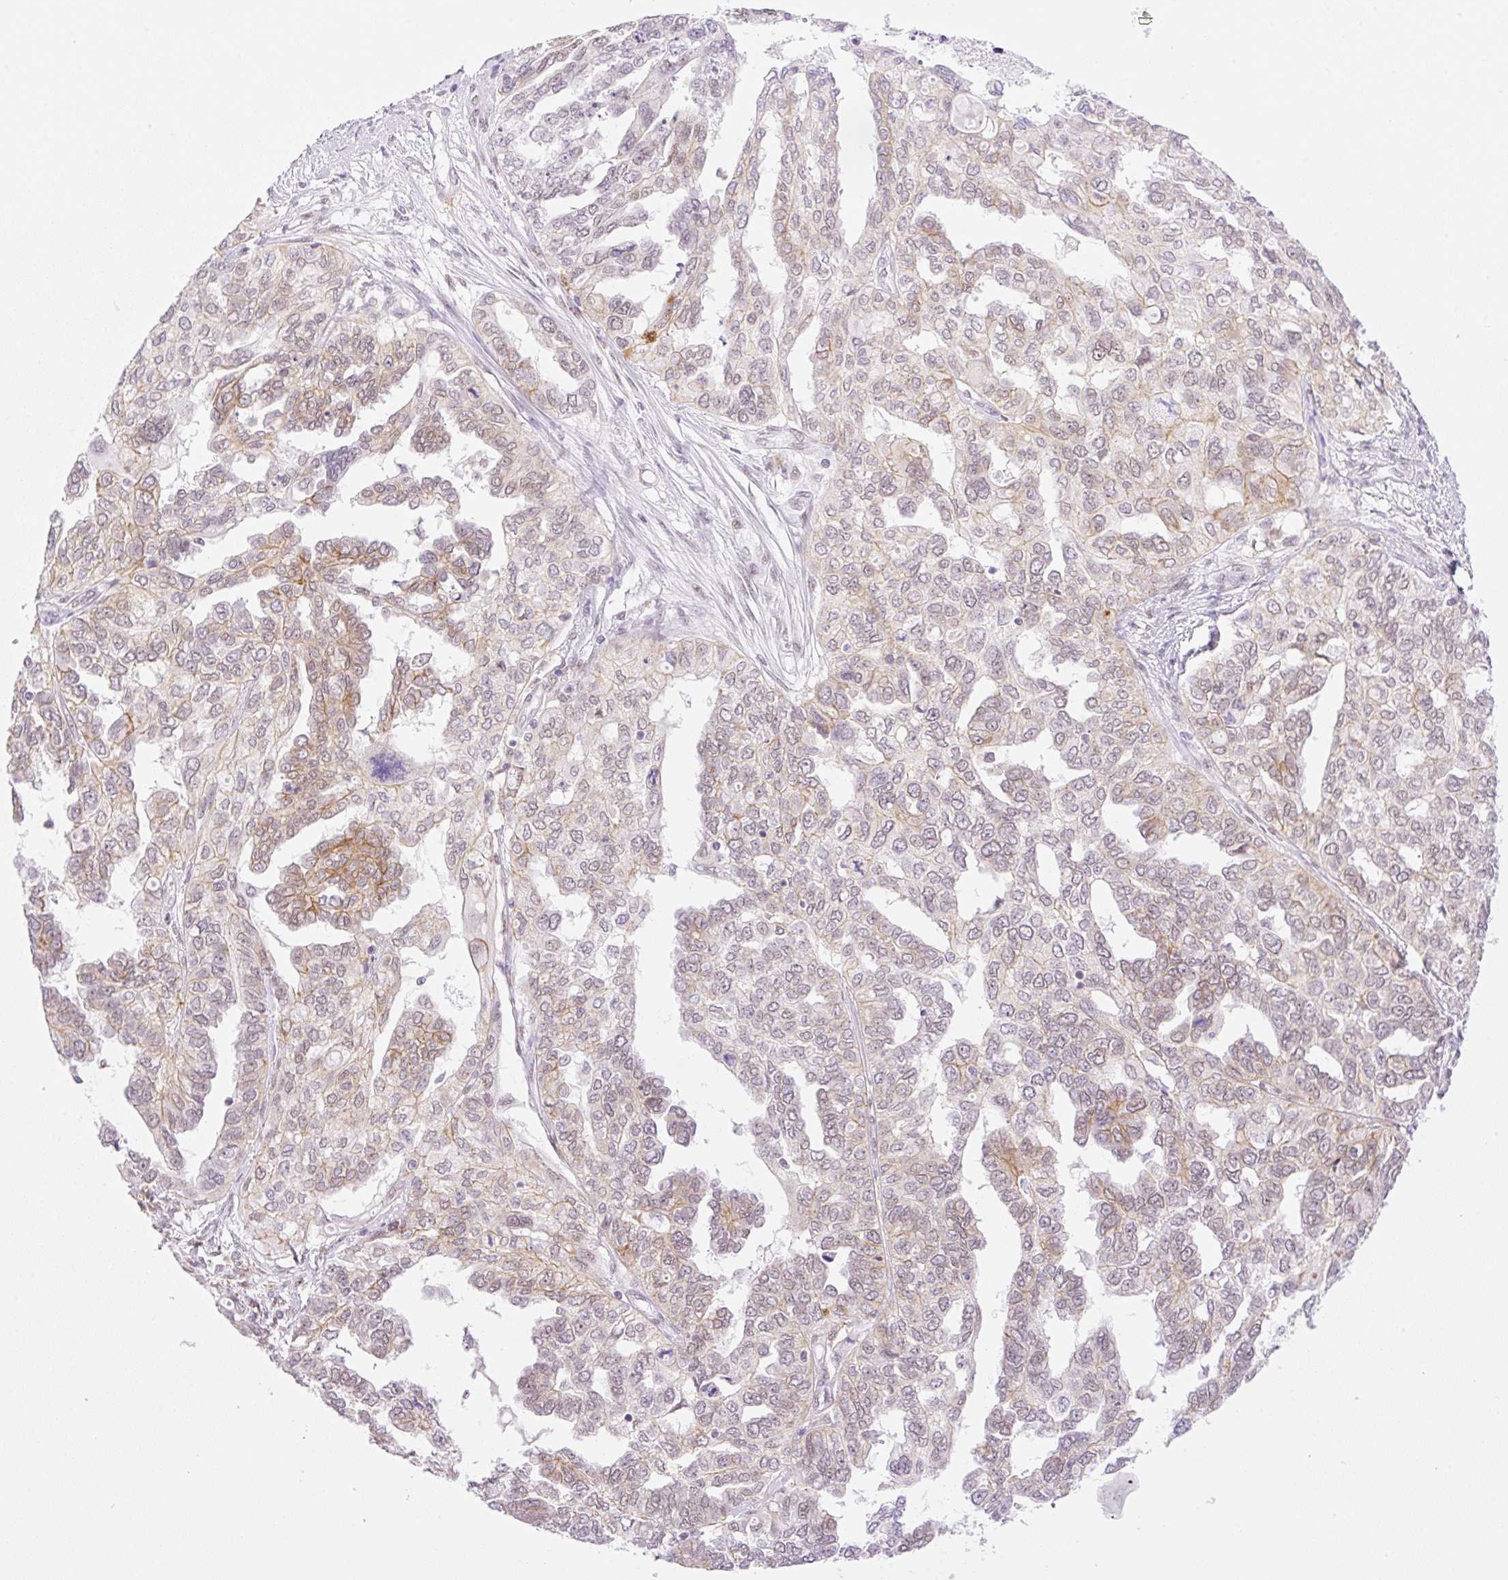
{"staining": {"intensity": "moderate", "quantity": "25%-75%", "location": "cytoplasmic/membranous"}, "tissue": "ovarian cancer", "cell_type": "Tumor cells", "image_type": "cancer", "snomed": [{"axis": "morphology", "description": "Cystadenocarcinoma, serous, NOS"}, {"axis": "topography", "description": "Ovary"}], "caption": "Immunohistochemistry of ovarian cancer demonstrates medium levels of moderate cytoplasmic/membranous staining in about 25%-75% of tumor cells. The staining was performed using DAB (3,3'-diaminobenzidine), with brown indicating positive protein expression. Nuclei are stained blue with hematoxylin.", "gene": "PALM3", "patient": {"sex": "female", "age": 53}}